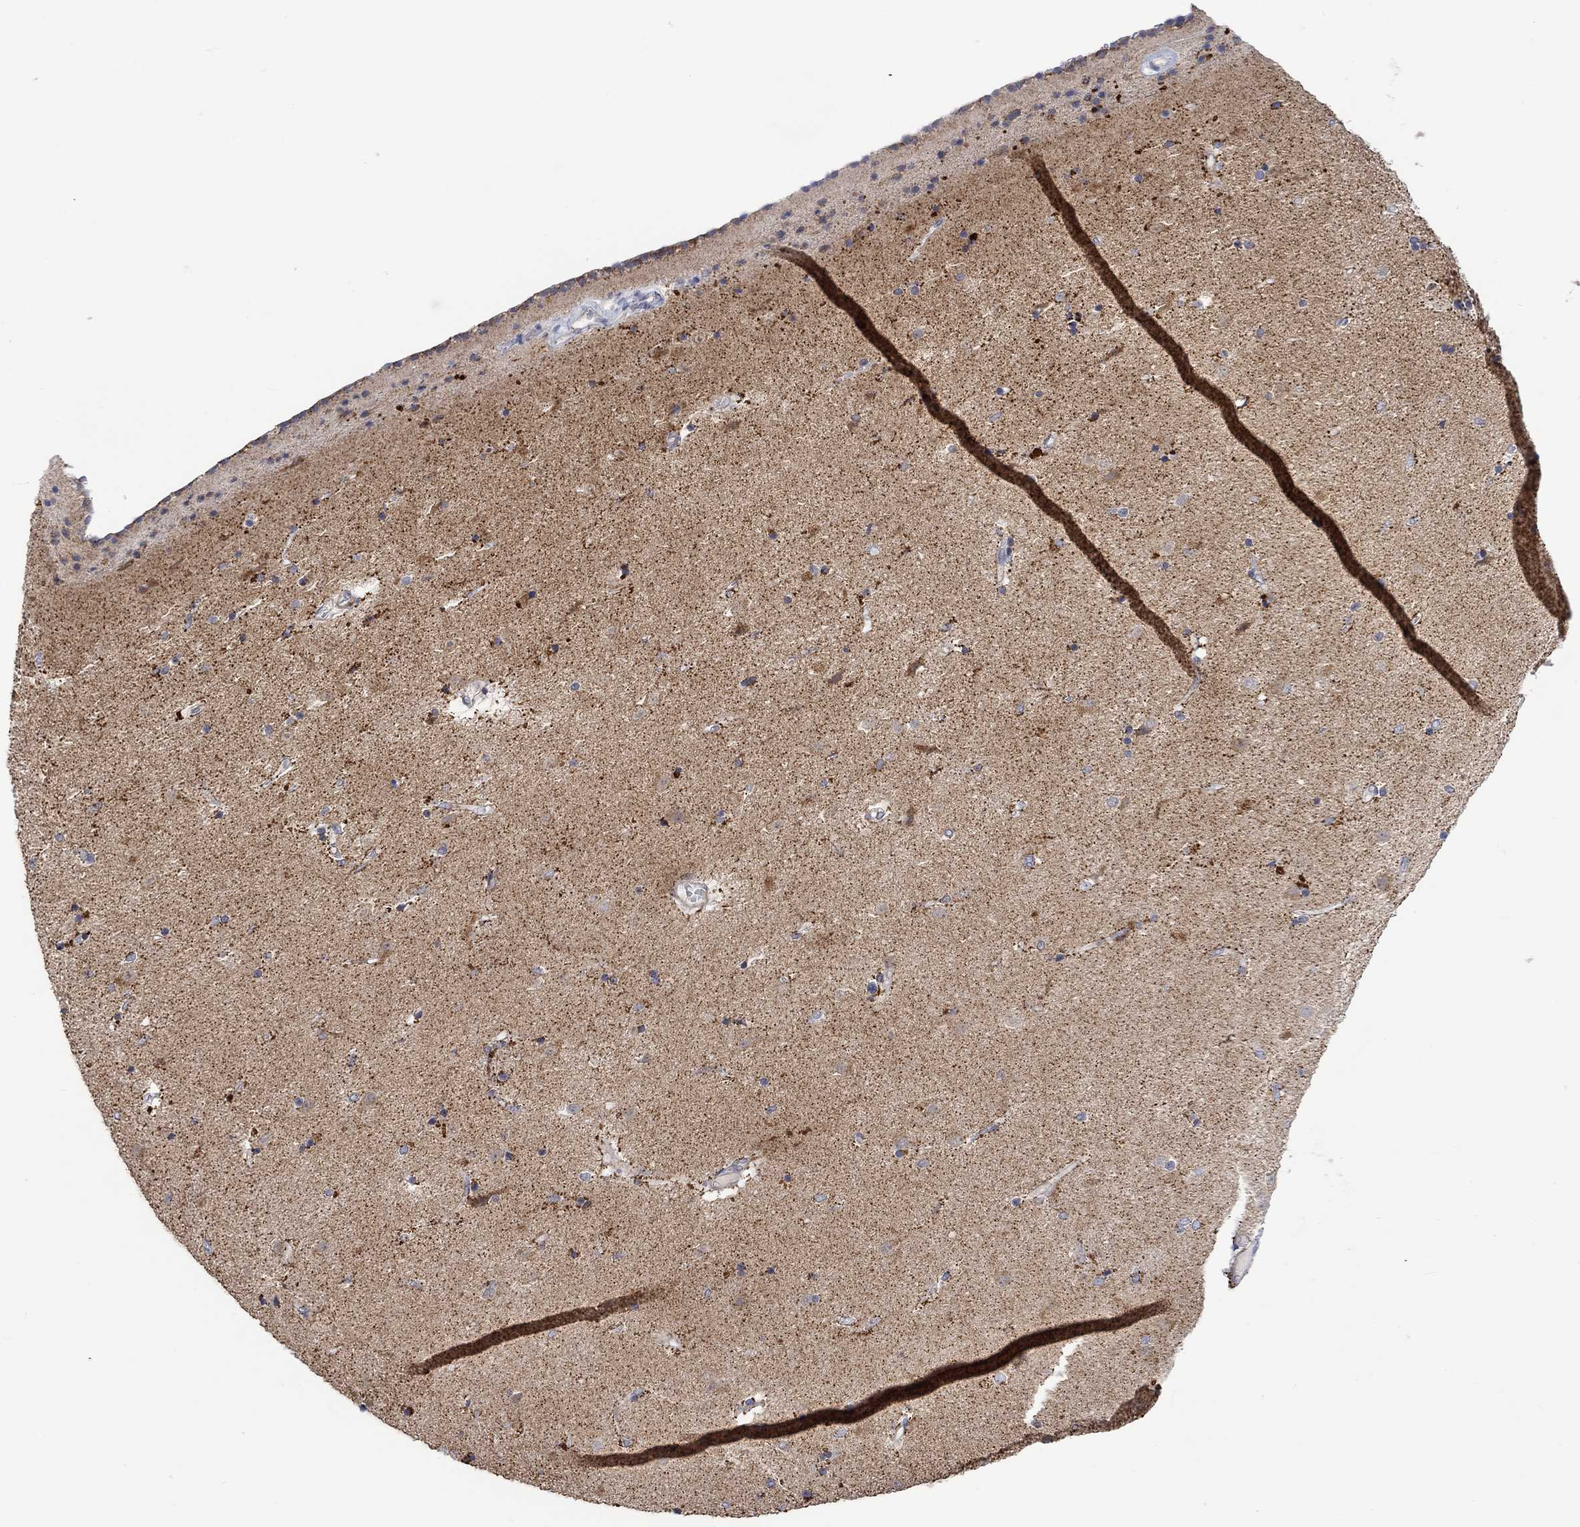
{"staining": {"intensity": "negative", "quantity": "none", "location": "none"}, "tissue": "caudate", "cell_type": "Glial cells", "image_type": "normal", "snomed": [{"axis": "morphology", "description": "Normal tissue, NOS"}, {"axis": "topography", "description": "Lateral ventricle wall"}], "caption": "Immunohistochemistry micrograph of benign human caudate stained for a protein (brown), which shows no positivity in glial cells. (Stains: DAB immunohistochemistry (IHC) with hematoxylin counter stain, Microscopy: brightfield microscopy at high magnification).", "gene": "SLC48A1", "patient": {"sex": "female", "age": 71}}